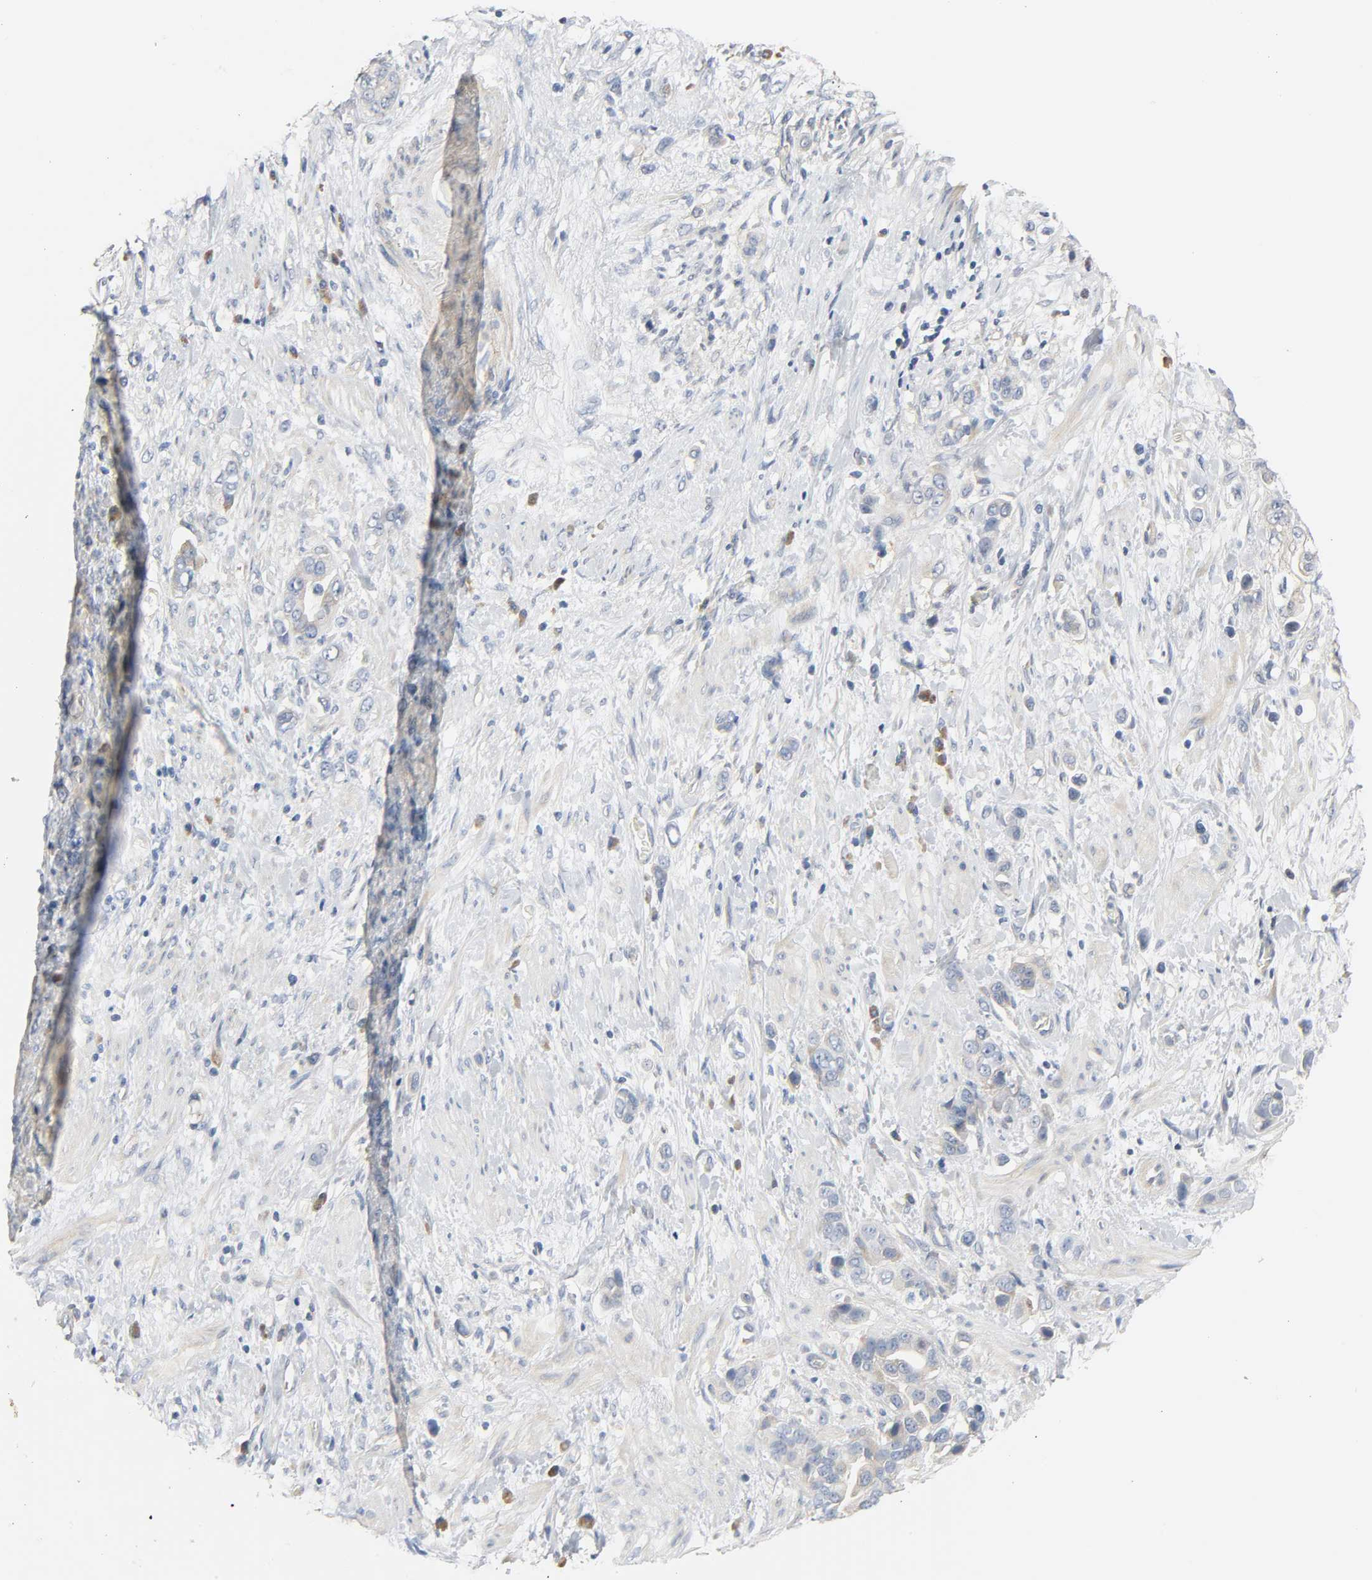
{"staining": {"intensity": "weak", "quantity": "25%-75%", "location": "cytoplasmic/membranous"}, "tissue": "stomach cancer", "cell_type": "Tumor cells", "image_type": "cancer", "snomed": [{"axis": "morphology", "description": "Adenocarcinoma, NOS"}, {"axis": "topography", "description": "Stomach, lower"}], "caption": "Immunohistochemistry of human adenocarcinoma (stomach) reveals low levels of weak cytoplasmic/membranous positivity in approximately 25%-75% of tumor cells.", "gene": "ARPC1A", "patient": {"sex": "female", "age": 93}}